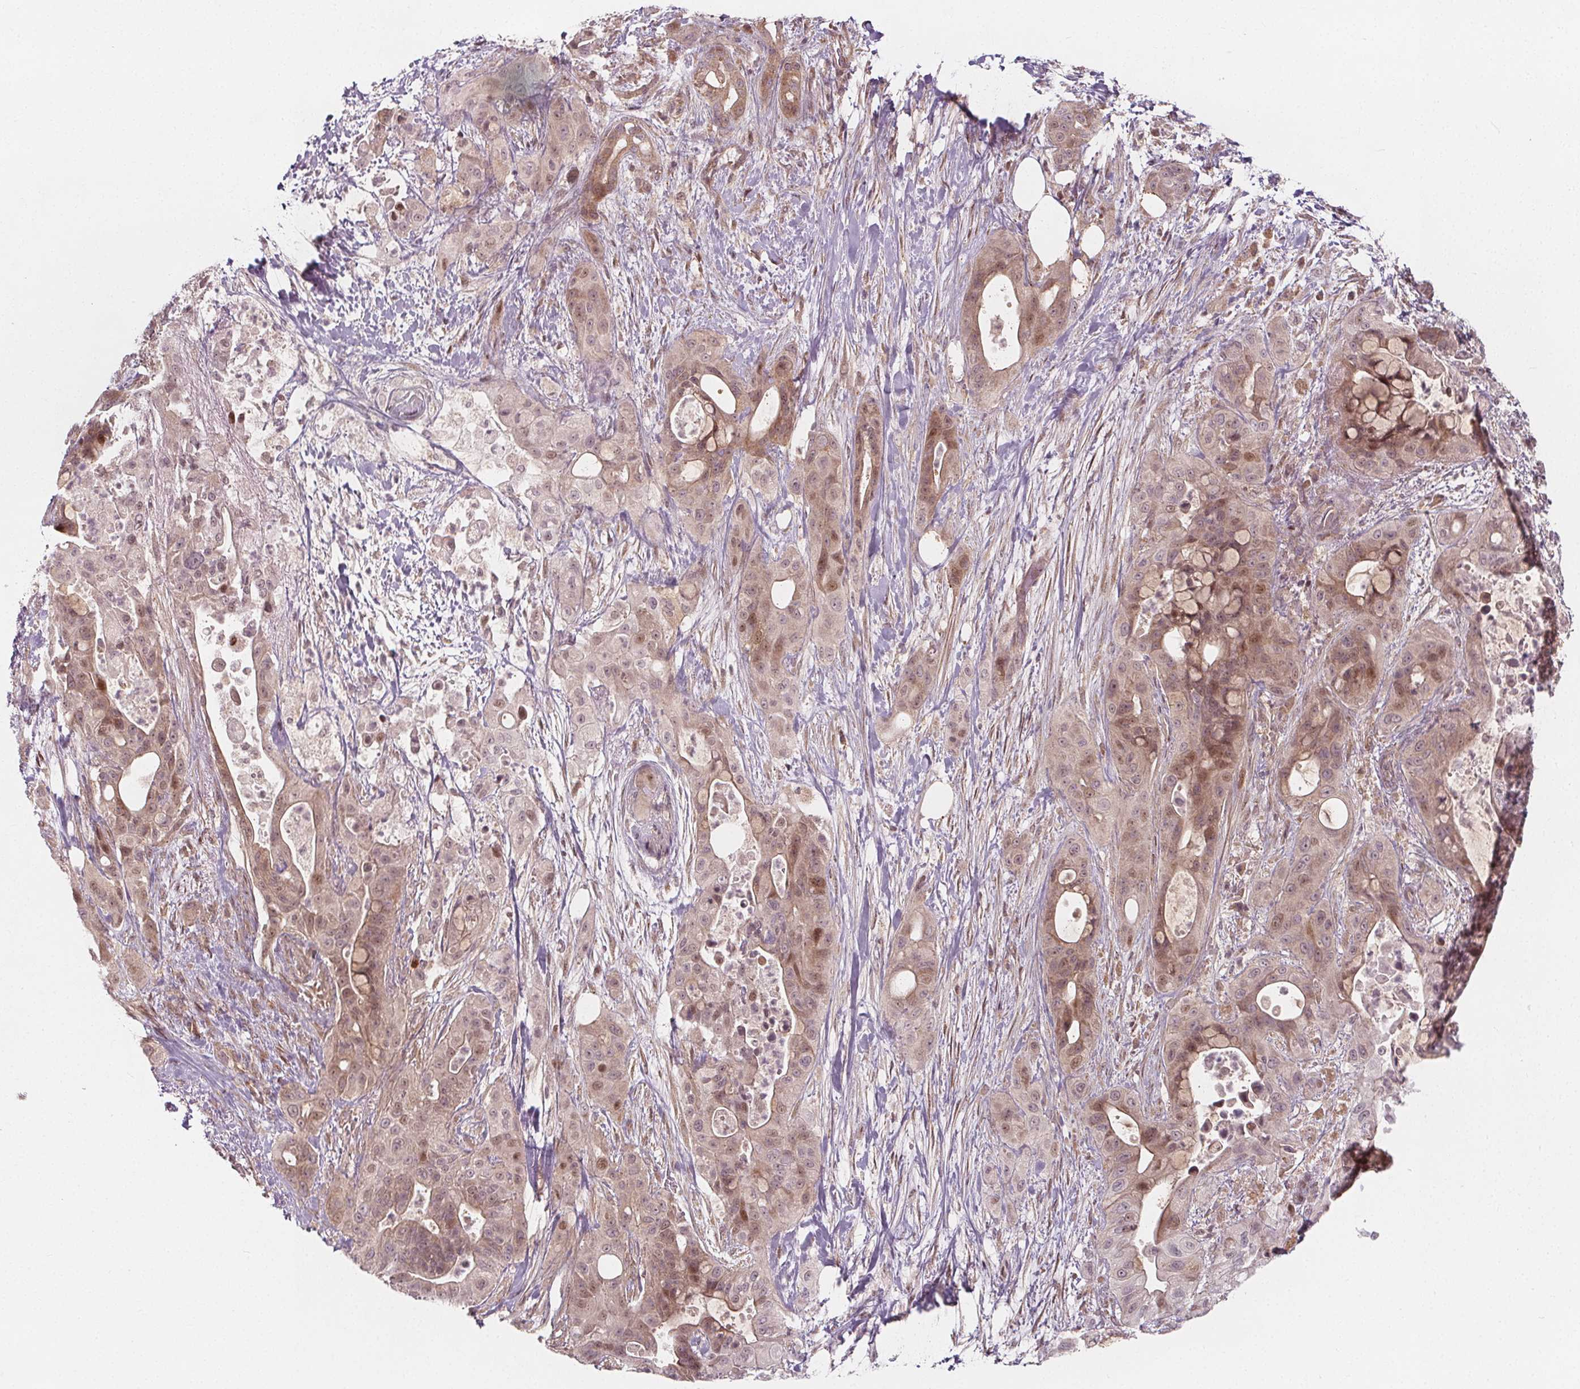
{"staining": {"intensity": "moderate", "quantity": "25%-75%", "location": "cytoplasmic/membranous,nuclear"}, "tissue": "pancreatic cancer", "cell_type": "Tumor cells", "image_type": "cancer", "snomed": [{"axis": "morphology", "description": "Adenocarcinoma, NOS"}, {"axis": "topography", "description": "Pancreas"}], "caption": "DAB immunohistochemical staining of pancreatic cancer (adenocarcinoma) demonstrates moderate cytoplasmic/membranous and nuclear protein expression in about 25%-75% of tumor cells. The protein is stained brown, and the nuclei are stained in blue (DAB (3,3'-diaminobenzidine) IHC with brightfield microscopy, high magnification).", "gene": "AKT1S1", "patient": {"sex": "male", "age": 71}}